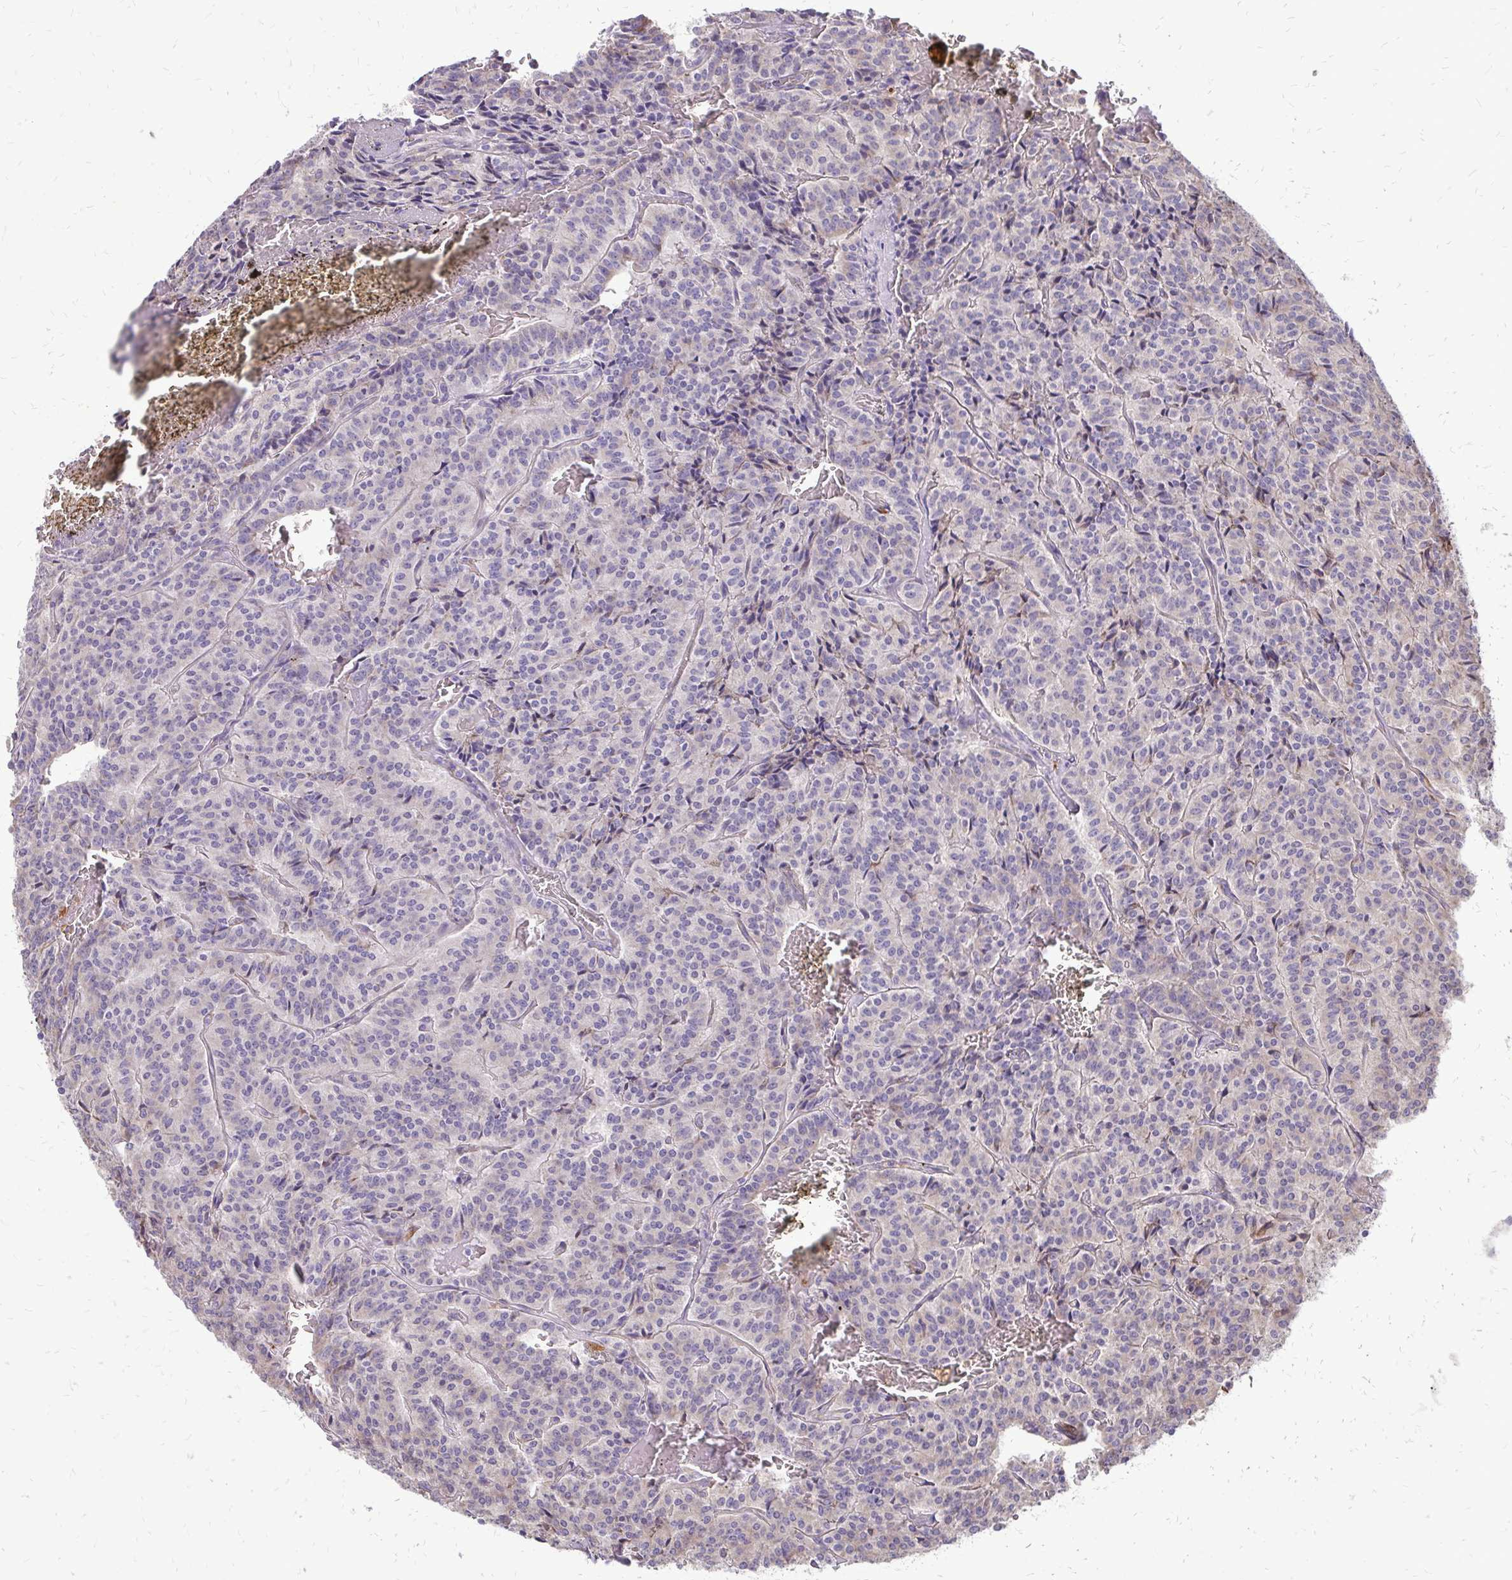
{"staining": {"intensity": "negative", "quantity": "none", "location": "none"}, "tissue": "carcinoid", "cell_type": "Tumor cells", "image_type": "cancer", "snomed": [{"axis": "morphology", "description": "Carcinoid, malignant, NOS"}, {"axis": "topography", "description": "Lung"}], "caption": "This is a photomicrograph of immunohistochemistry staining of malignant carcinoid, which shows no staining in tumor cells.", "gene": "RPS3", "patient": {"sex": "male", "age": 70}}